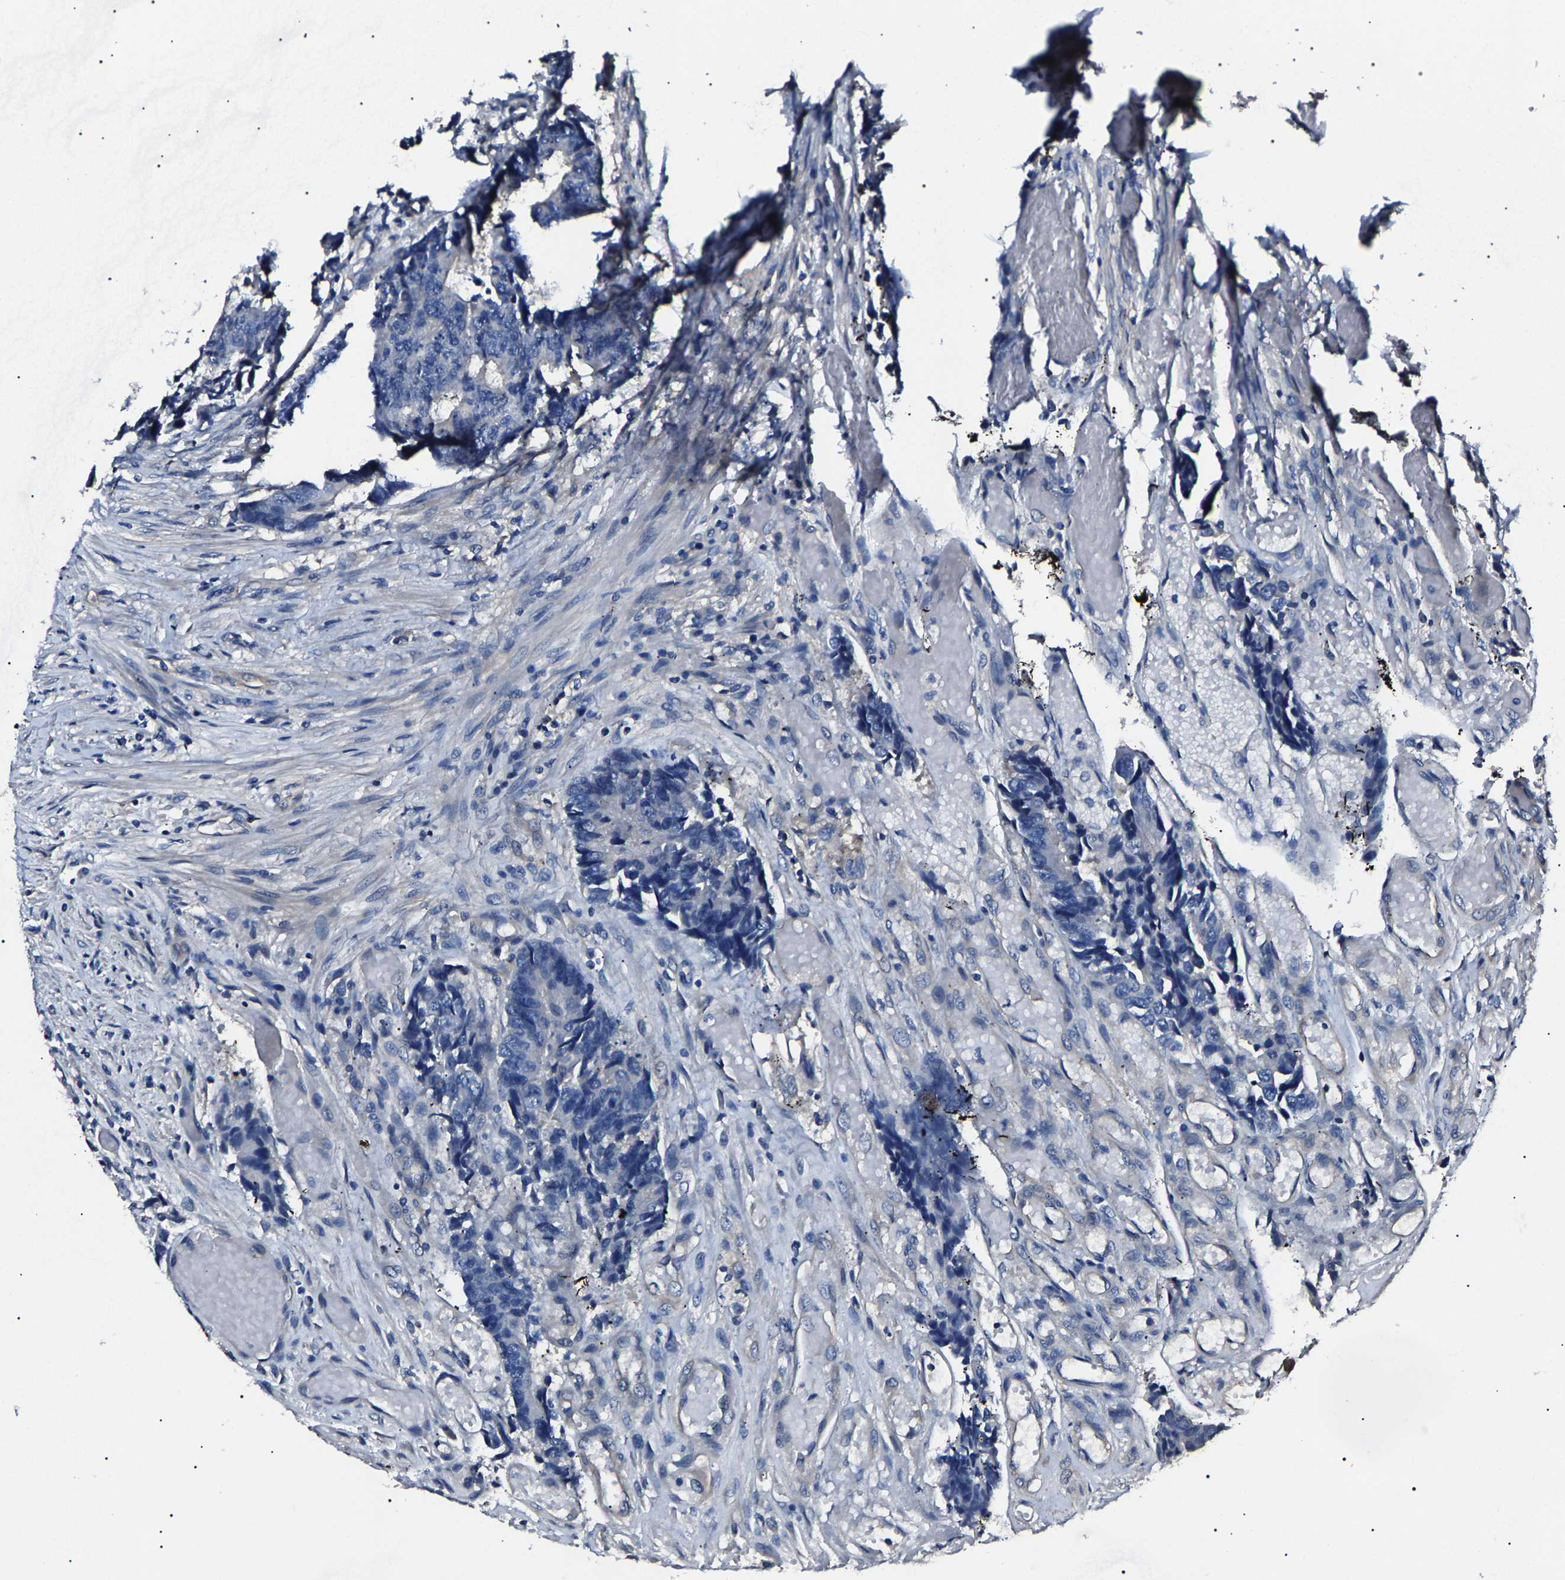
{"staining": {"intensity": "negative", "quantity": "none", "location": "none"}, "tissue": "colorectal cancer", "cell_type": "Tumor cells", "image_type": "cancer", "snomed": [{"axis": "morphology", "description": "Adenocarcinoma, NOS"}, {"axis": "topography", "description": "Rectum"}], "caption": "Immunohistochemical staining of human colorectal cancer shows no significant expression in tumor cells.", "gene": "KLHL42", "patient": {"sex": "male", "age": 84}}